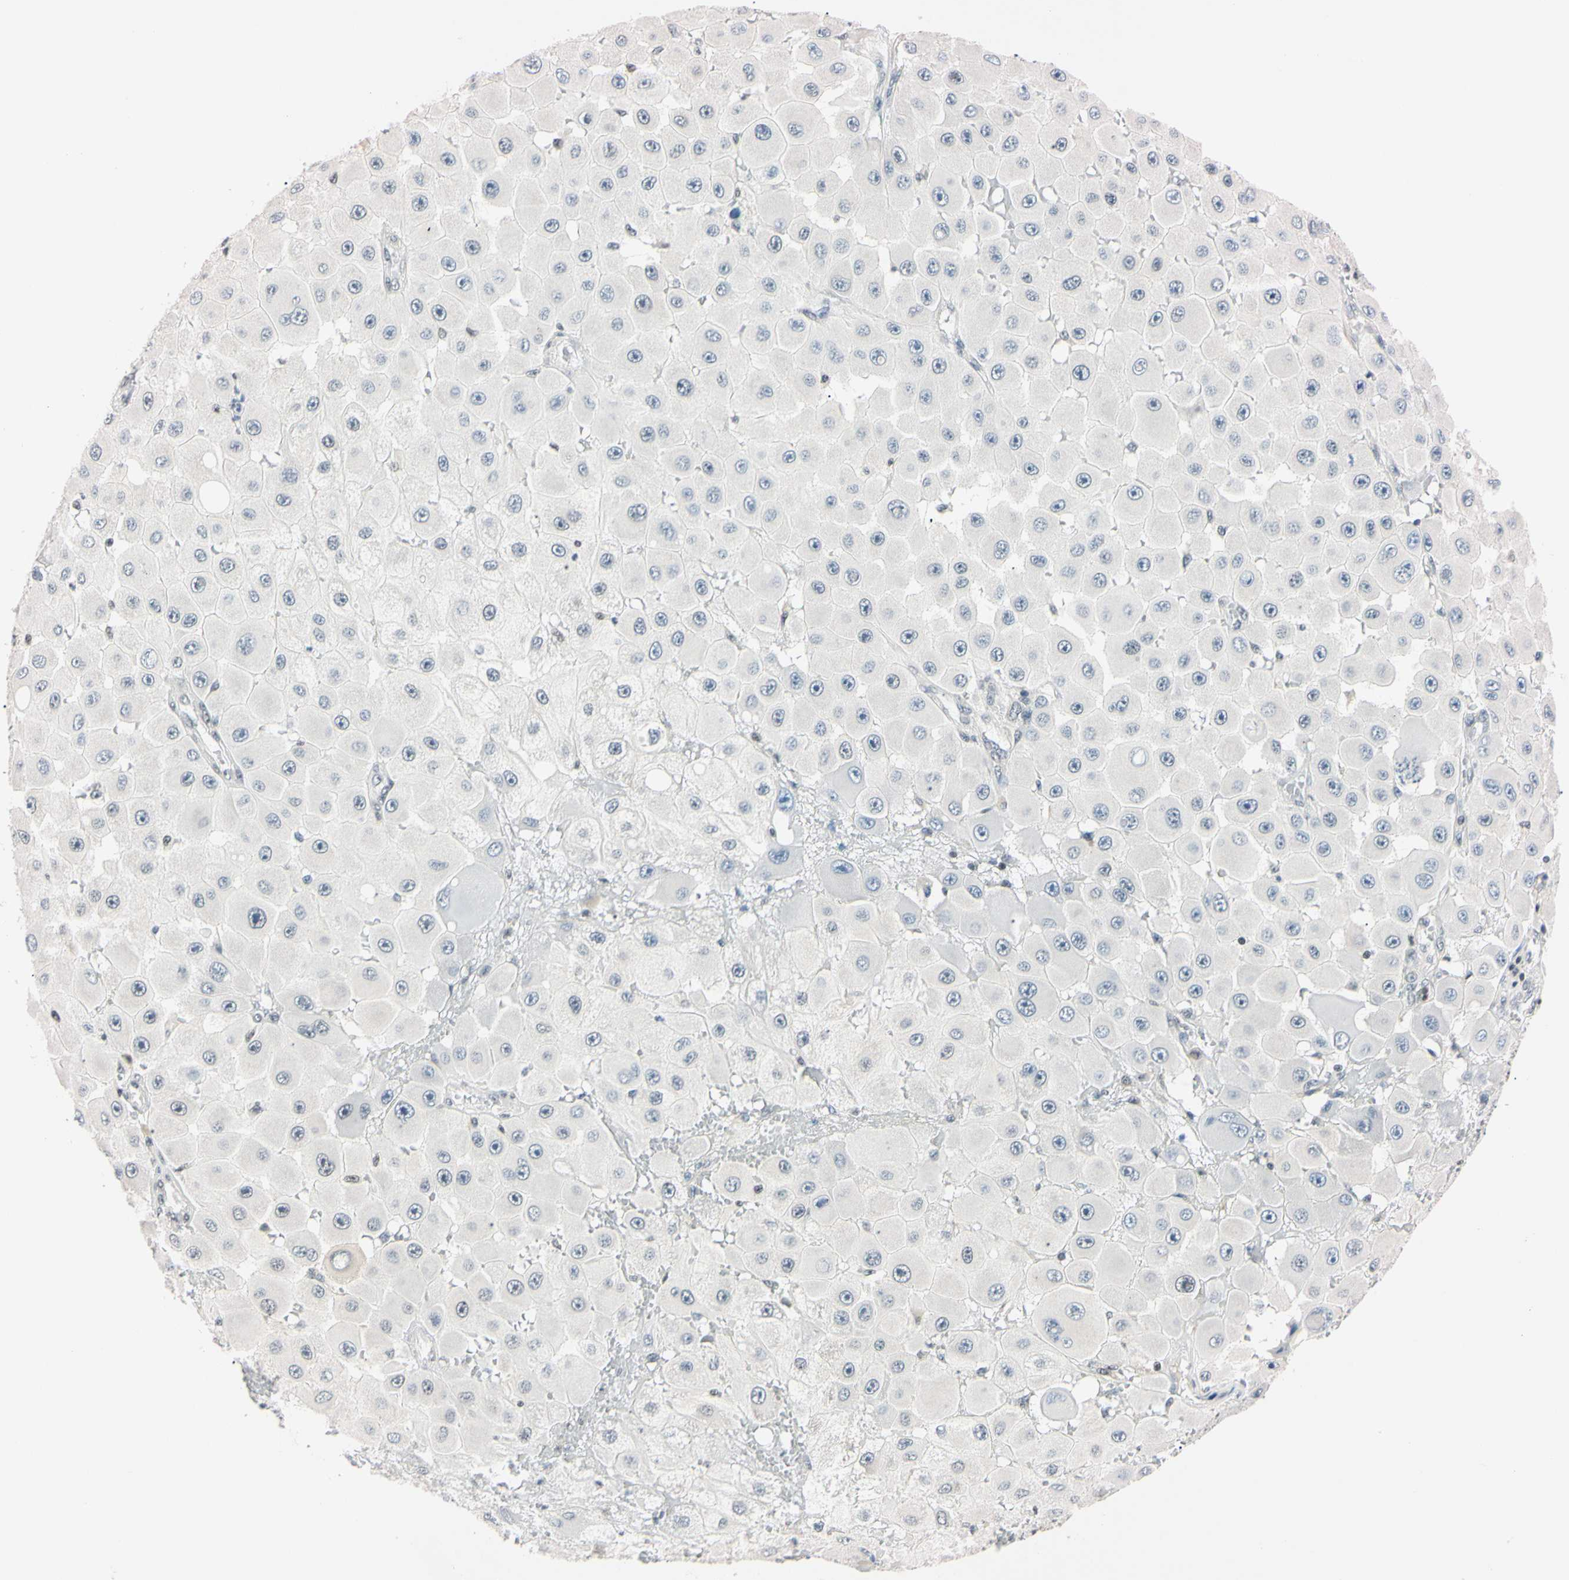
{"staining": {"intensity": "weak", "quantity": "25%-75%", "location": "nuclear"}, "tissue": "melanoma", "cell_type": "Tumor cells", "image_type": "cancer", "snomed": [{"axis": "morphology", "description": "Malignant melanoma, NOS"}, {"axis": "topography", "description": "Skin"}], "caption": "A micrograph of malignant melanoma stained for a protein shows weak nuclear brown staining in tumor cells.", "gene": "C1orf174", "patient": {"sex": "female", "age": 81}}